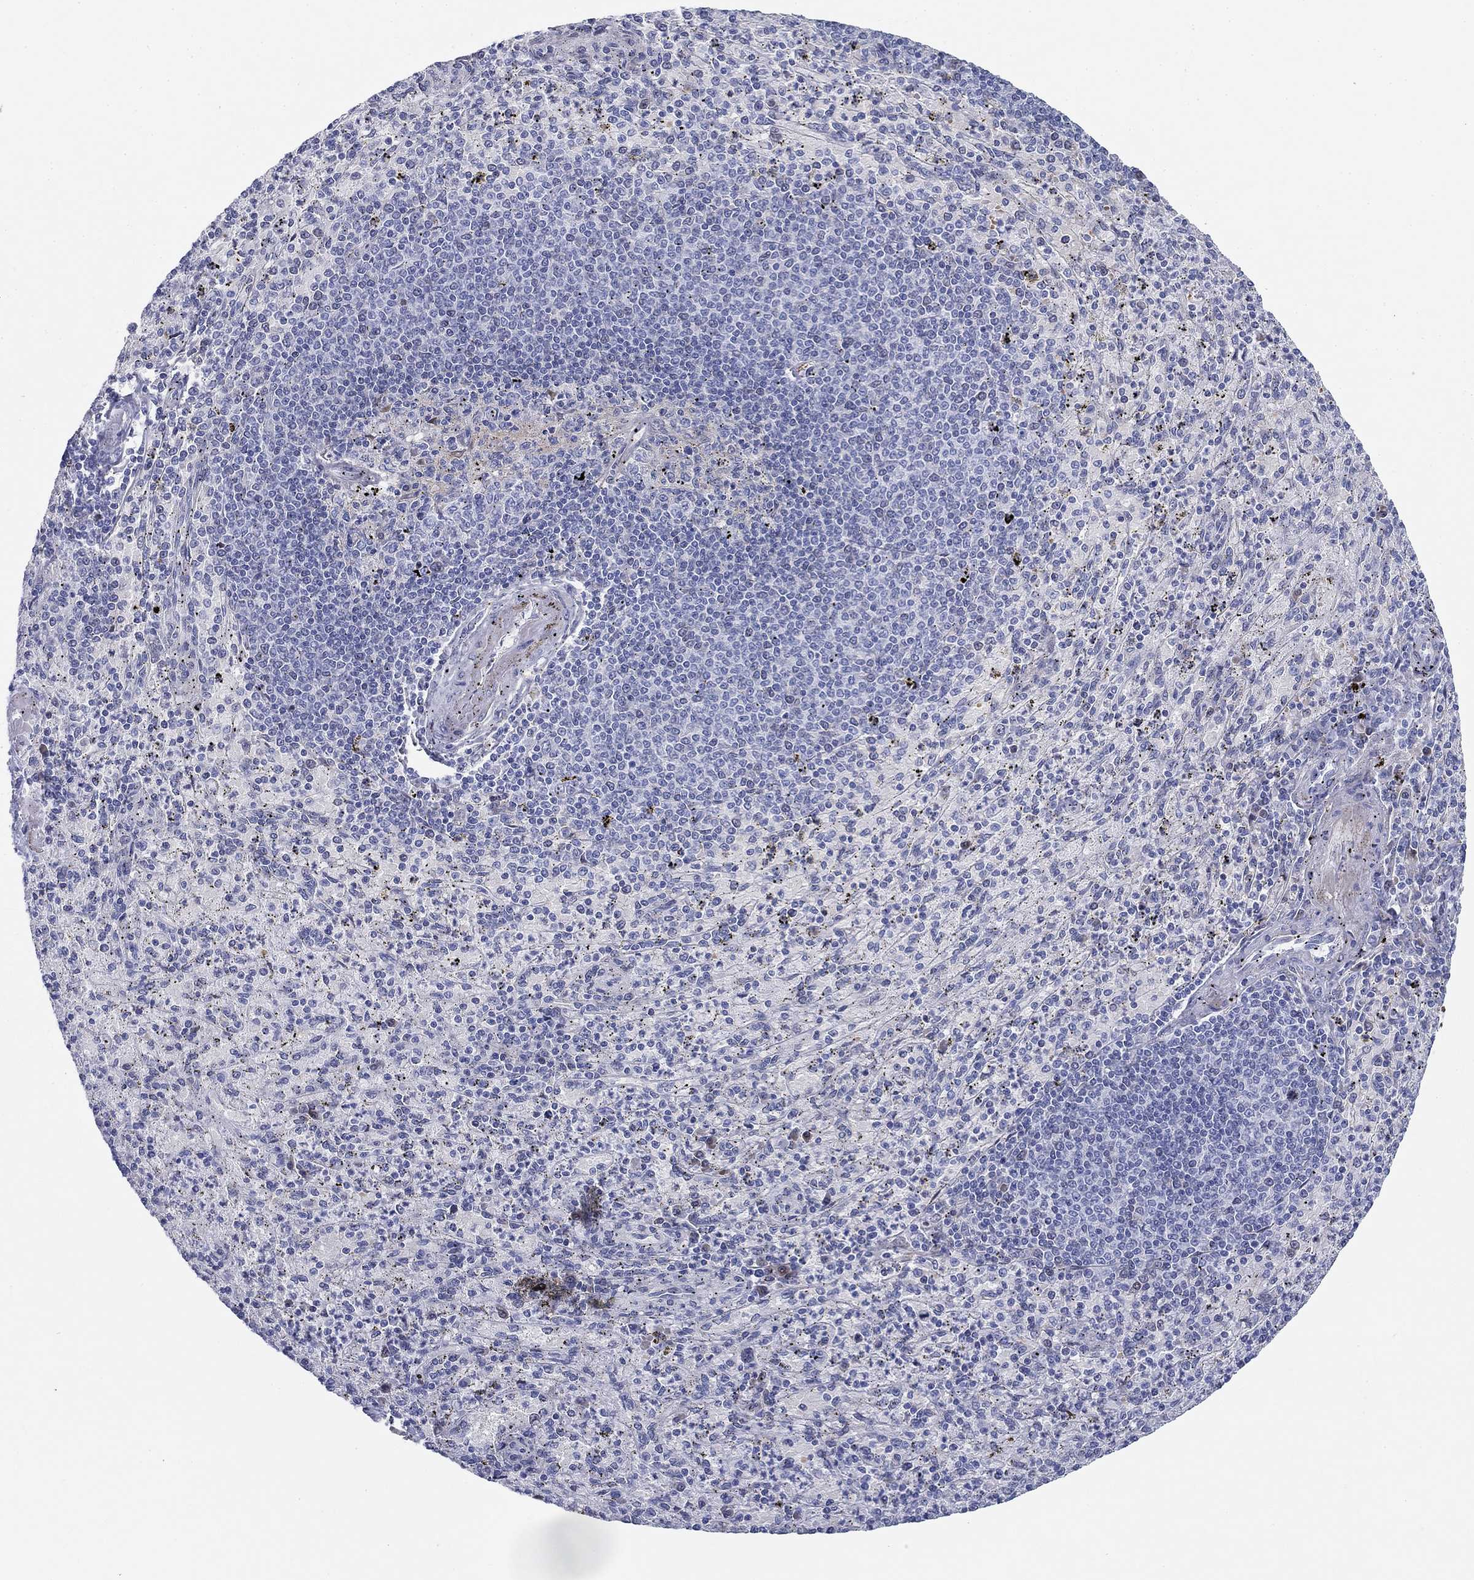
{"staining": {"intensity": "weak", "quantity": "<25%", "location": "cytoplasmic/membranous"}, "tissue": "spleen", "cell_type": "Cells in red pulp", "image_type": "normal", "snomed": [{"axis": "morphology", "description": "Normal tissue, NOS"}, {"axis": "topography", "description": "Spleen"}], "caption": "Immunohistochemistry image of unremarkable human spleen stained for a protein (brown), which reveals no staining in cells in red pulp.", "gene": "GPC1", "patient": {"sex": "male", "age": 60}}